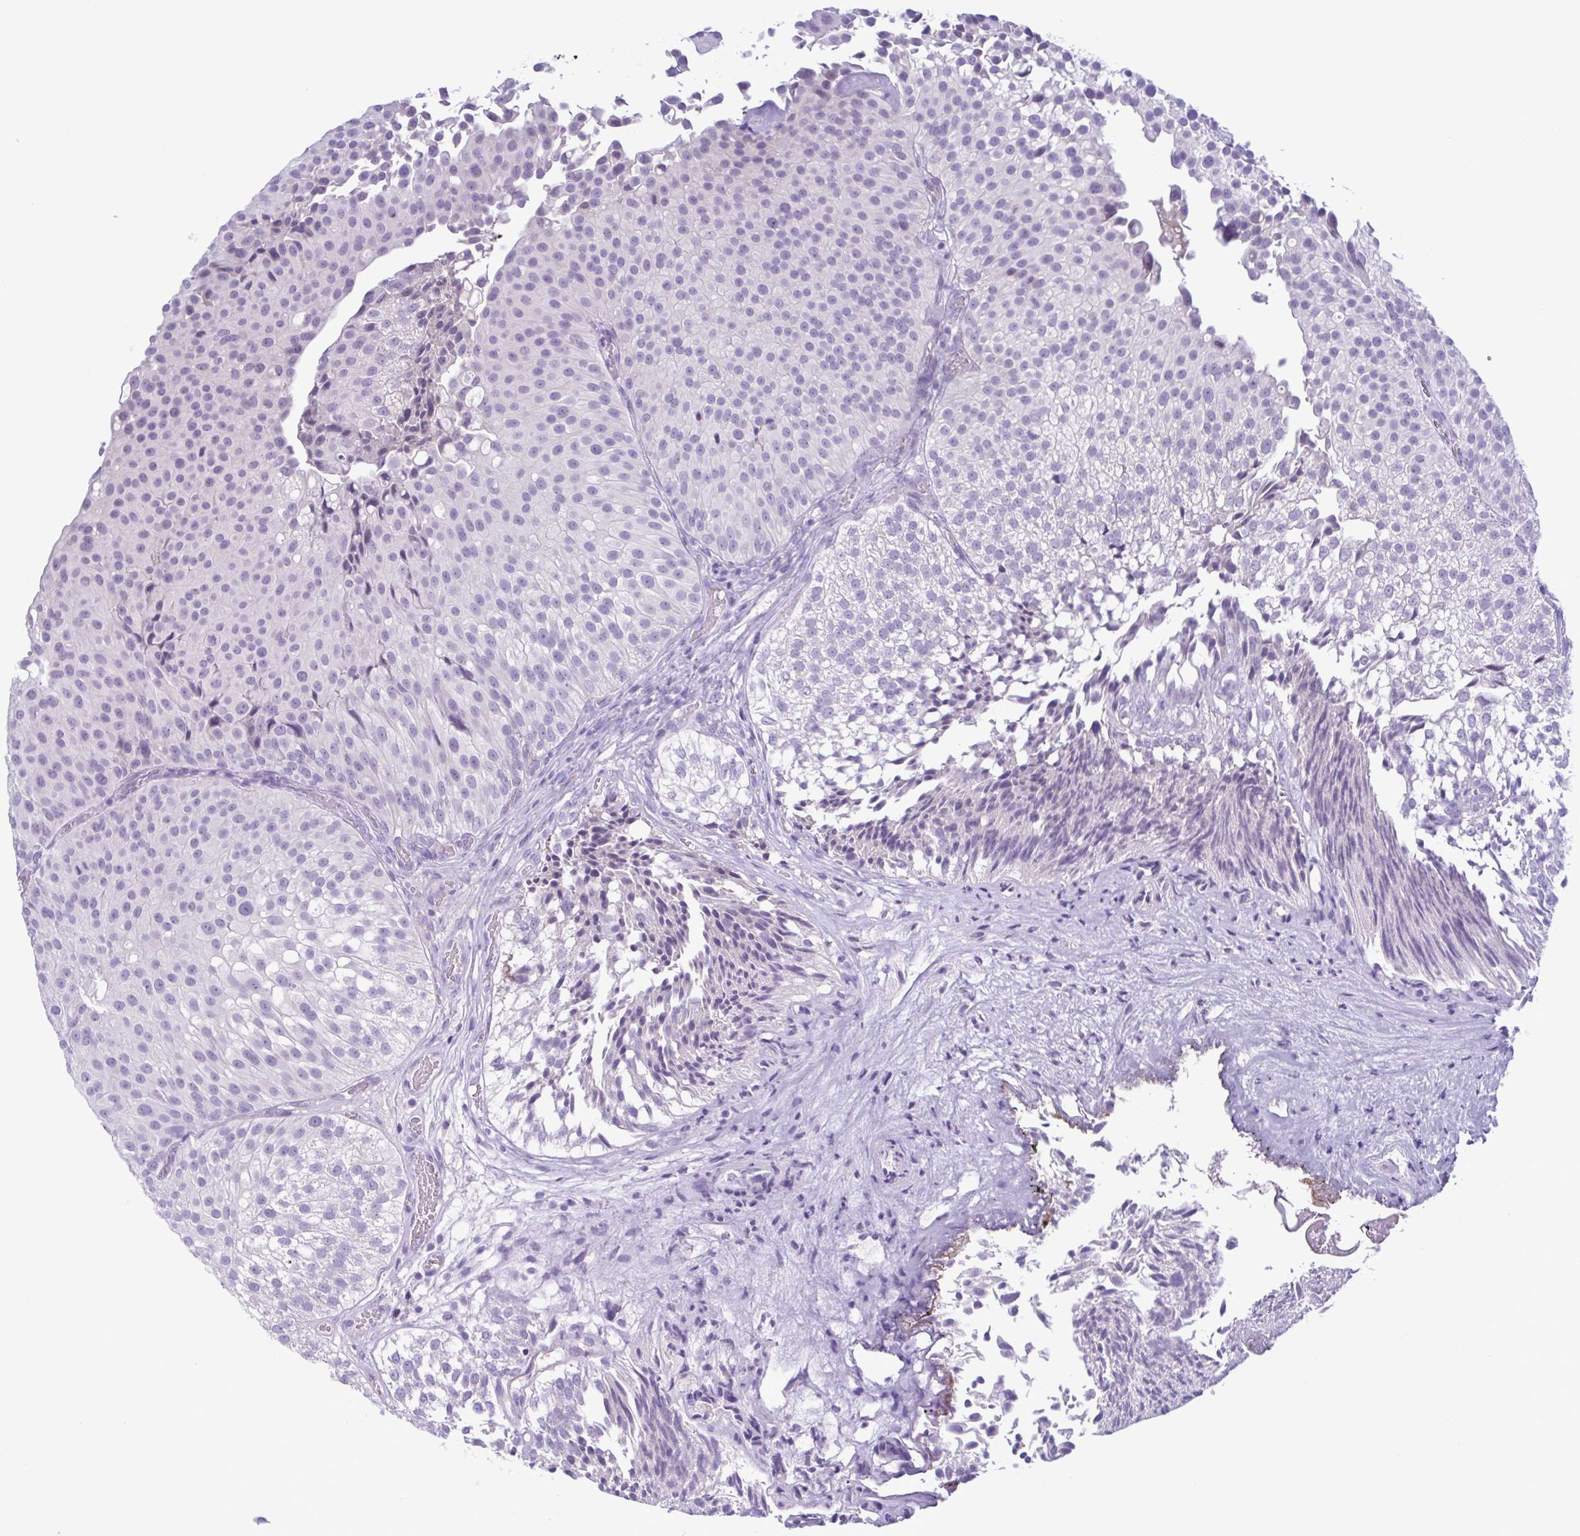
{"staining": {"intensity": "negative", "quantity": "none", "location": "none"}, "tissue": "urothelial cancer", "cell_type": "Tumor cells", "image_type": "cancer", "snomed": [{"axis": "morphology", "description": "Urothelial carcinoma, Low grade"}, {"axis": "topography", "description": "Urinary bladder"}], "caption": "DAB immunohistochemical staining of human urothelial cancer demonstrates no significant staining in tumor cells.", "gene": "INAFM1", "patient": {"sex": "male", "age": 80}}